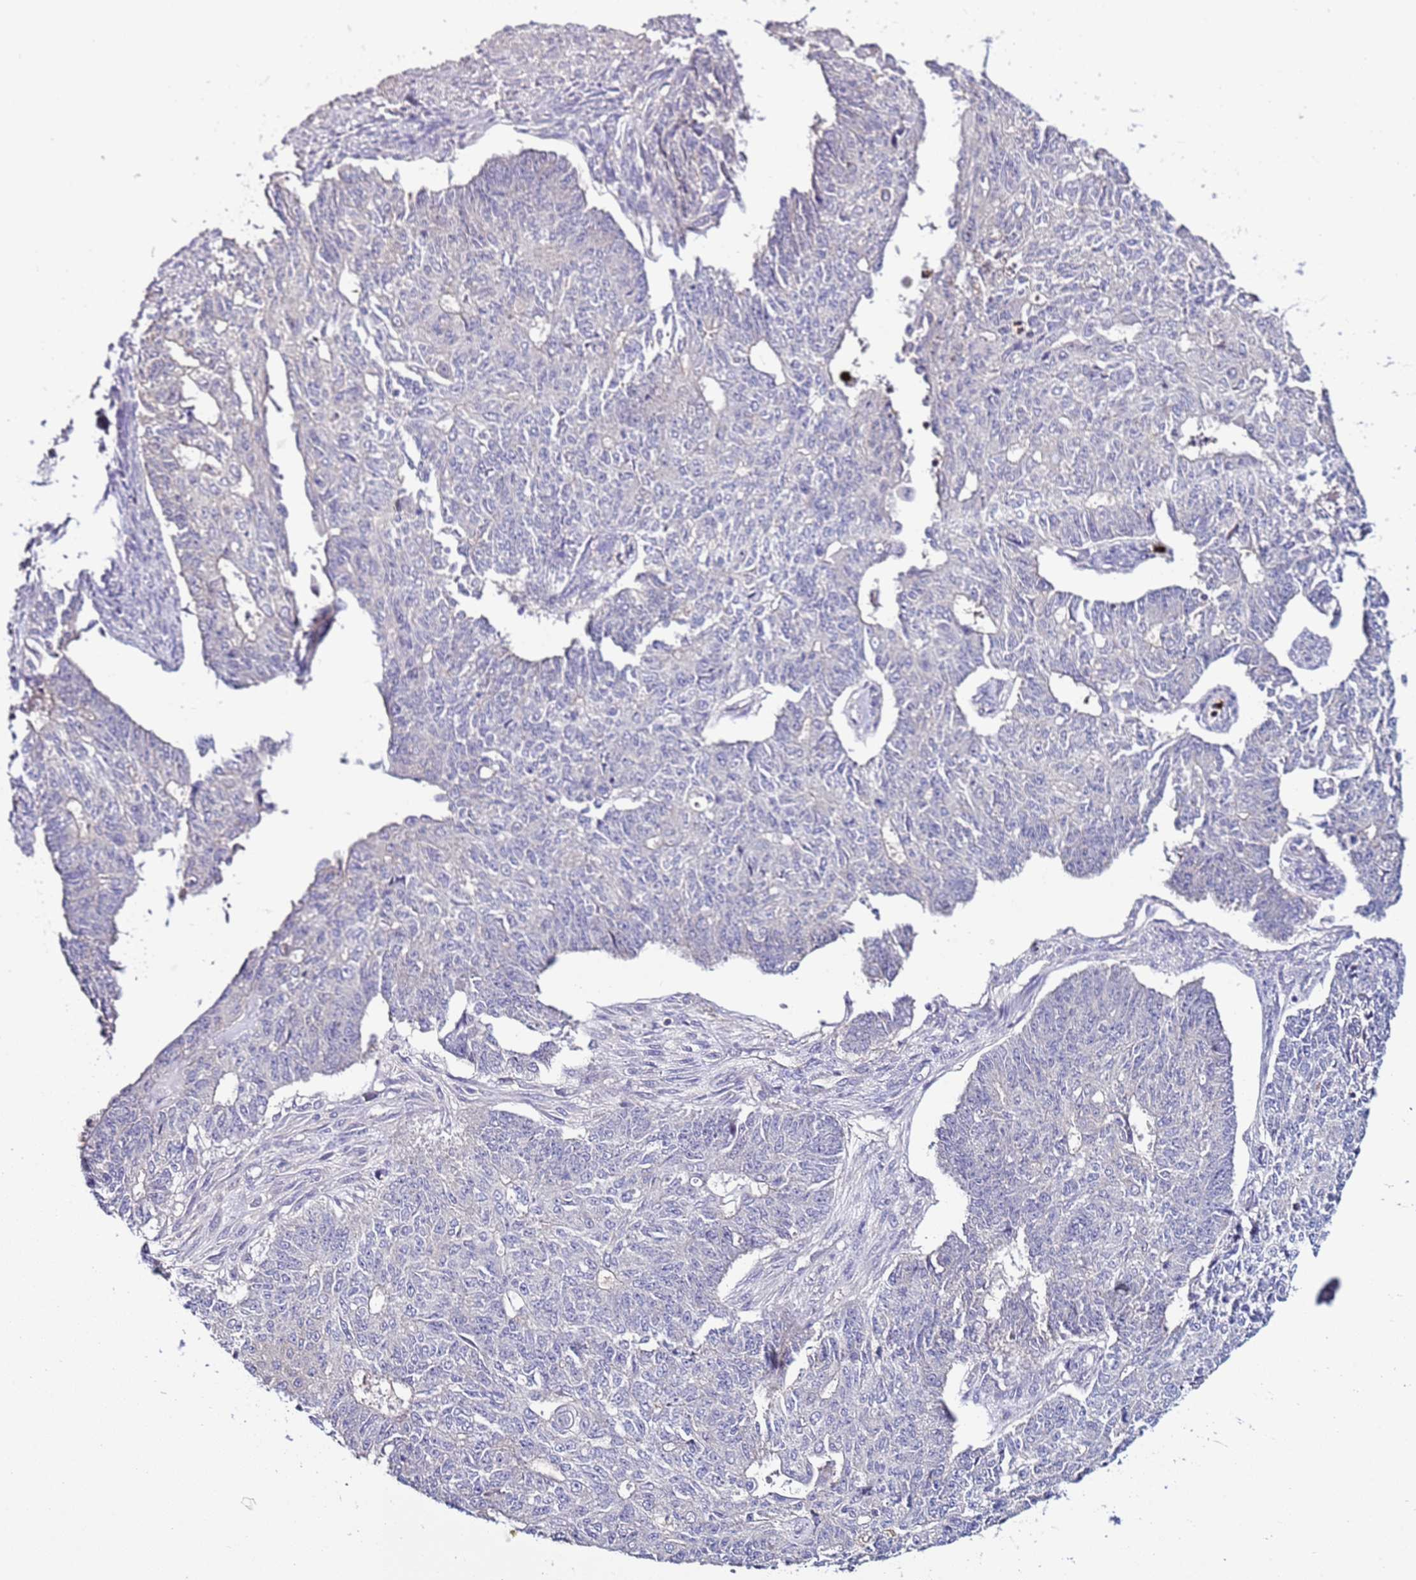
{"staining": {"intensity": "negative", "quantity": "none", "location": "none"}, "tissue": "endometrial cancer", "cell_type": "Tumor cells", "image_type": "cancer", "snomed": [{"axis": "morphology", "description": "Adenocarcinoma, NOS"}, {"axis": "topography", "description": "Endometrium"}], "caption": "The immunohistochemistry histopathology image has no significant expression in tumor cells of endometrial cancer tissue.", "gene": "IL2RG", "patient": {"sex": "female", "age": 32}}